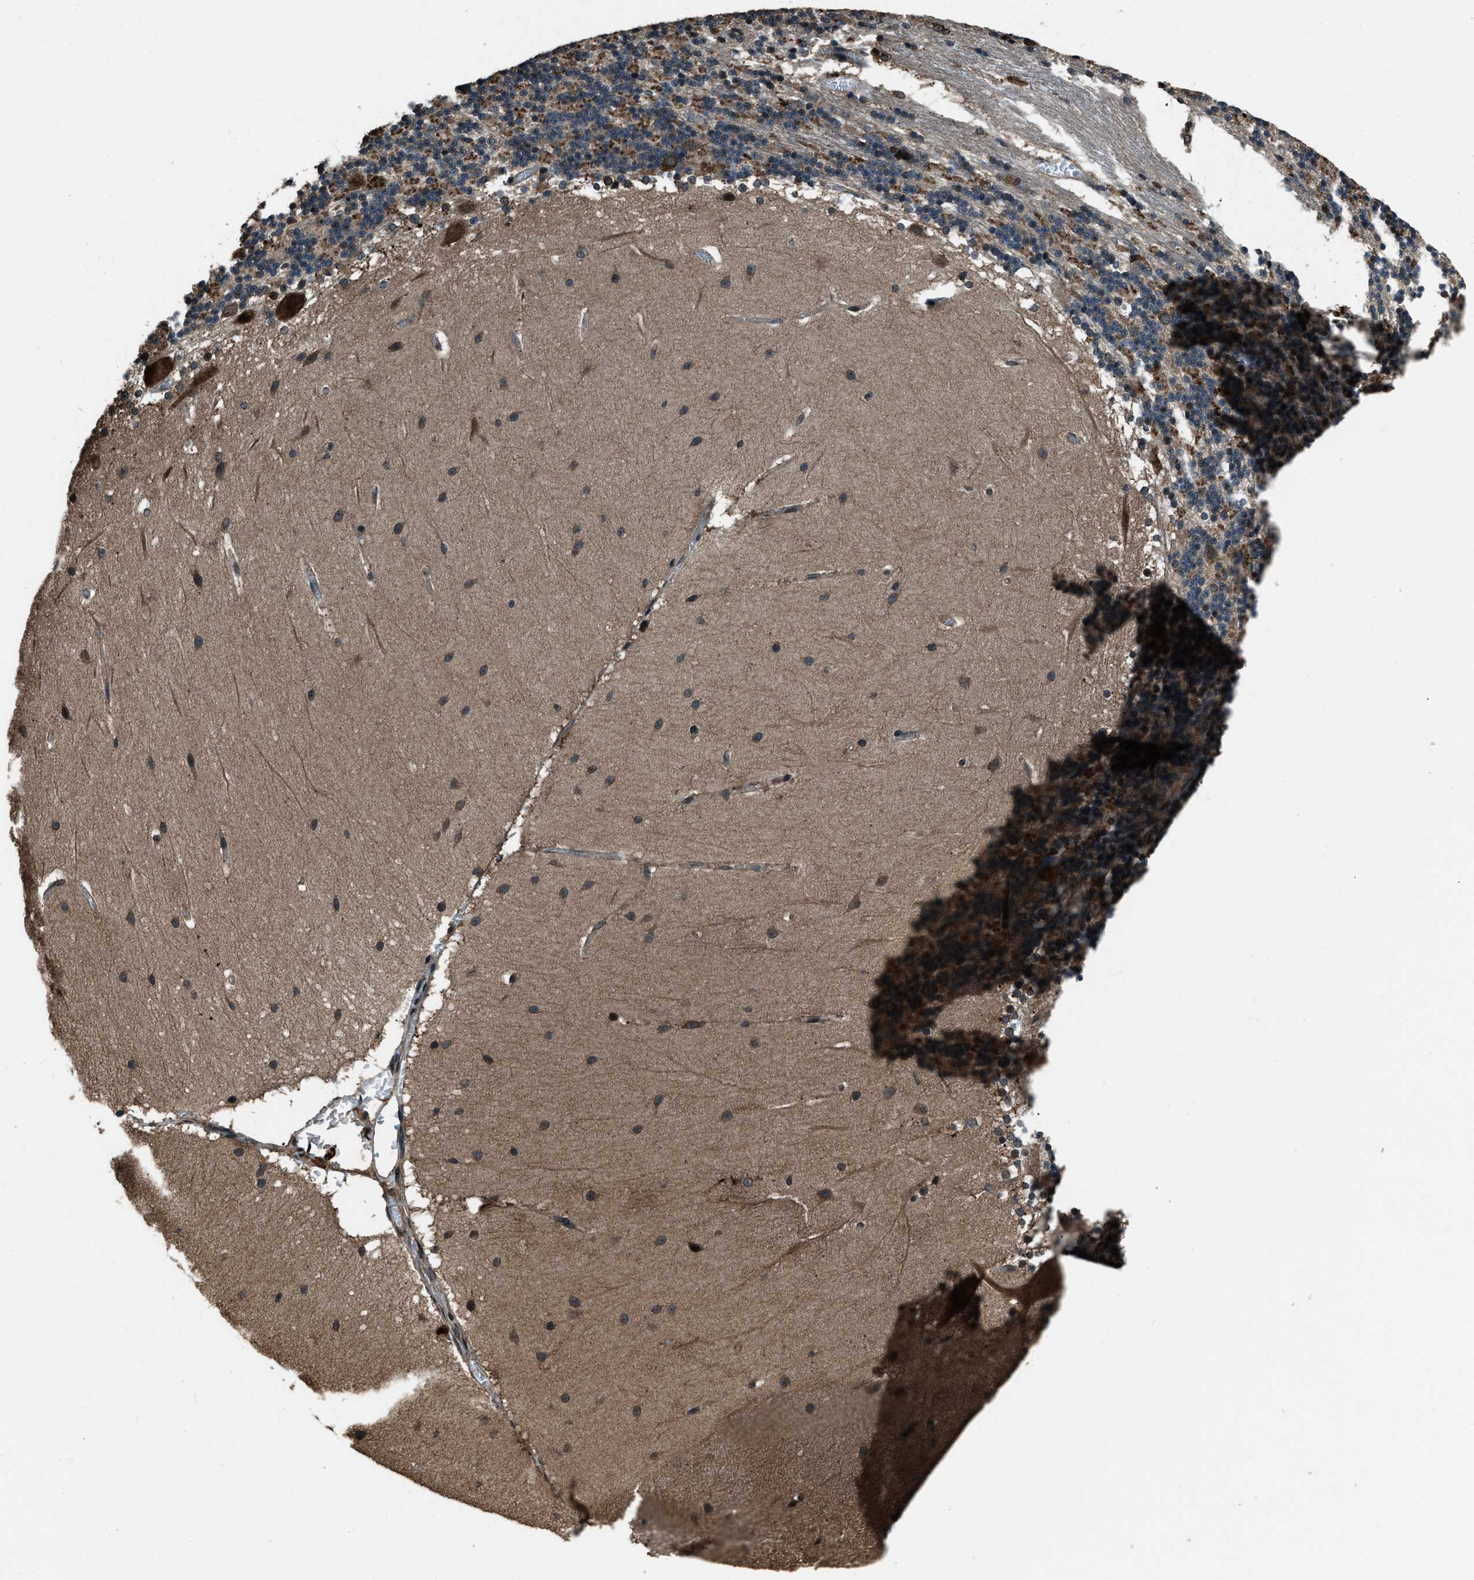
{"staining": {"intensity": "strong", "quantity": "25%-75%", "location": "cytoplasmic/membranous"}, "tissue": "cerebellum", "cell_type": "Cells in granular layer", "image_type": "normal", "snomed": [{"axis": "morphology", "description": "Normal tissue, NOS"}, {"axis": "topography", "description": "Cerebellum"}], "caption": "Strong cytoplasmic/membranous protein staining is present in about 25%-75% of cells in granular layer in cerebellum. (Stains: DAB in brown, nuclei in blue, Microscopy: brightfield microscopy at high magnification).", "gene": "TRIM4", "patient": {"sex": "female", "age": 19}}